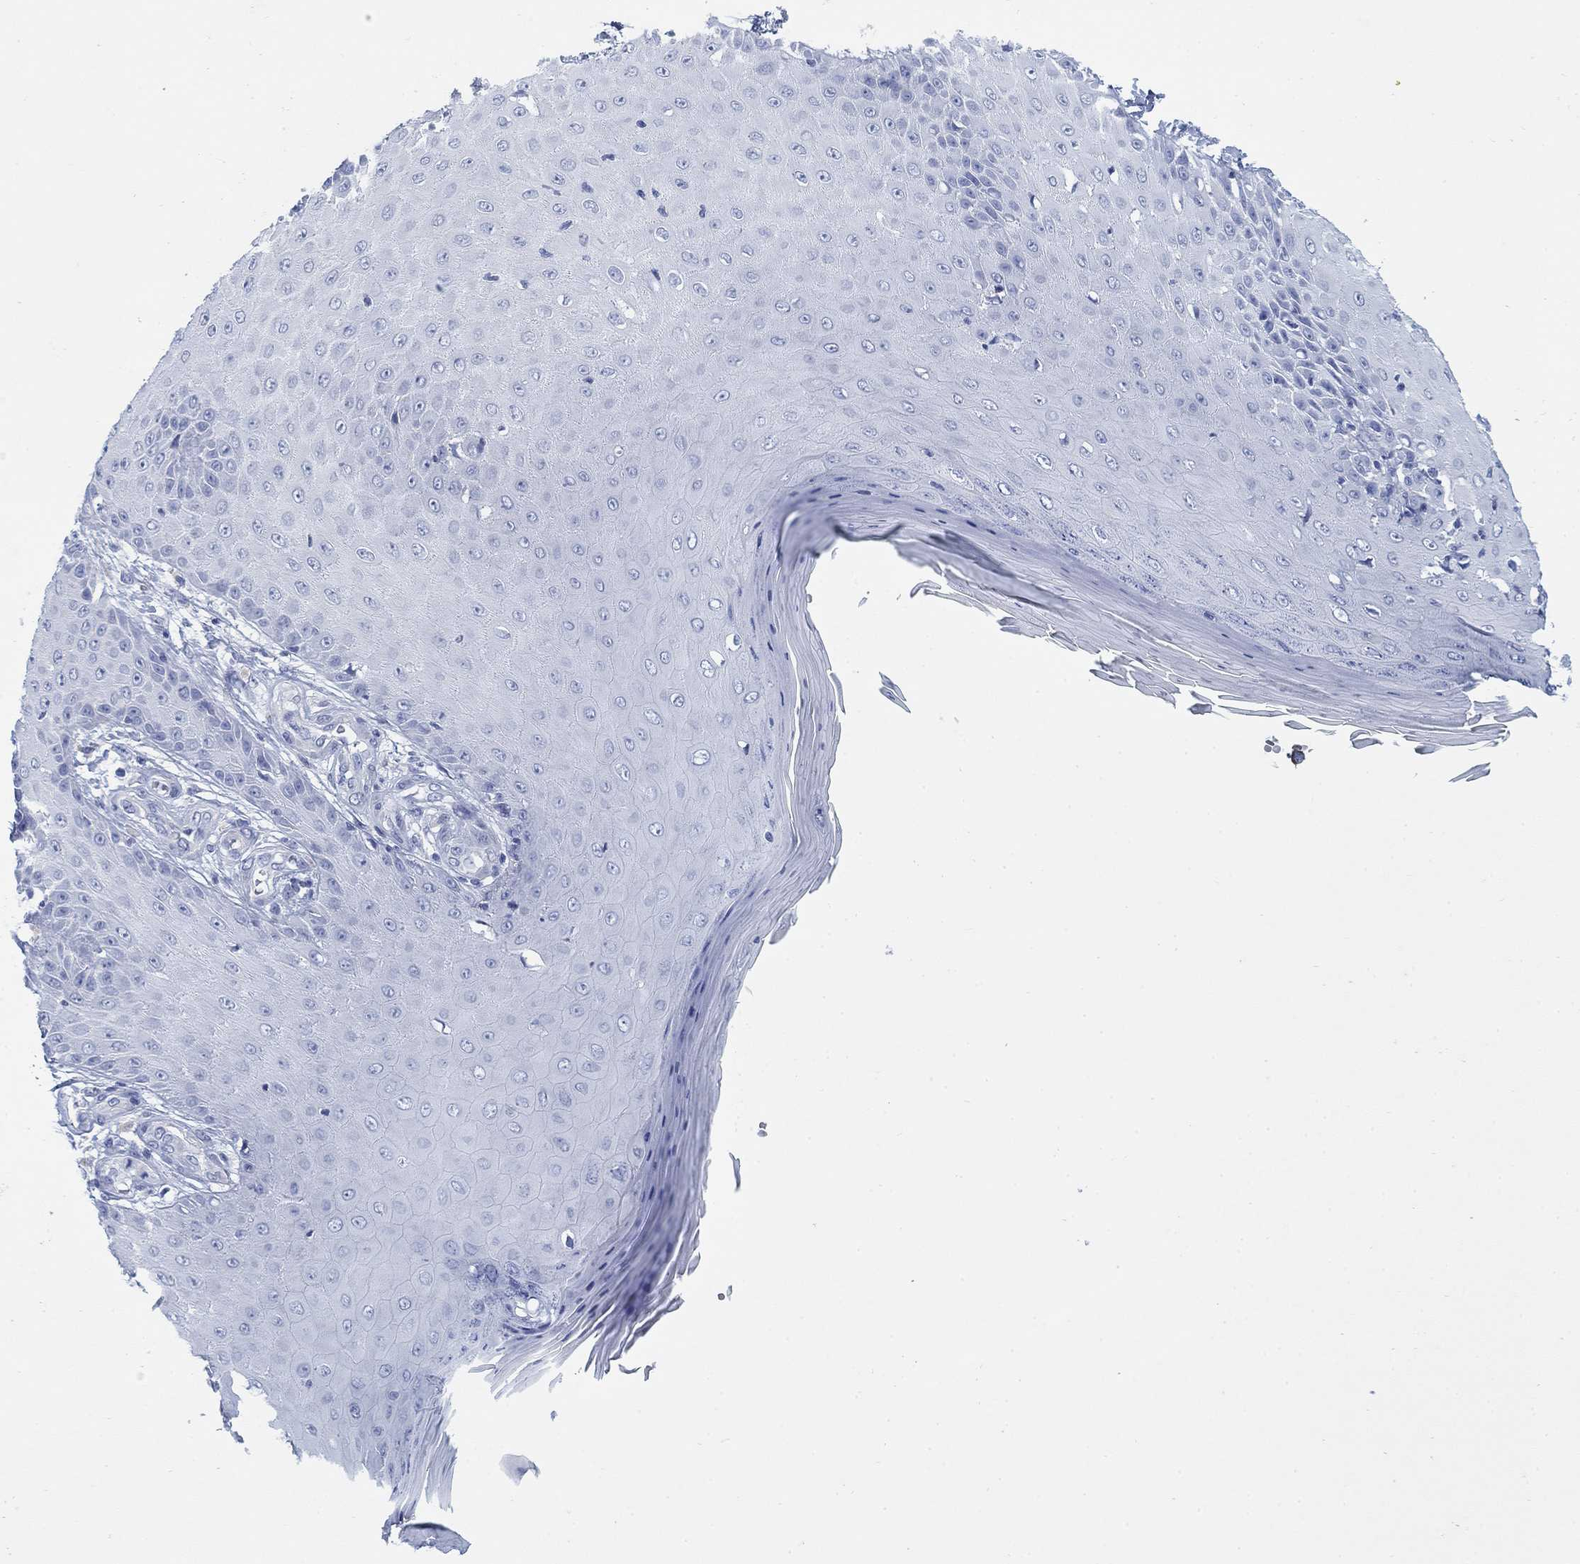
{"staining": {"intensity": "negative", "quantity": "none", "location": "none"}, "tissue": "skin cancer", "cell_type": "Tumor cells", "image_type": "cancer", "snomed": [{"axis": "morphology", "description": "Inflammation, NOS"}, {"axis": "morphology", "description": "Squamous cell carcinoma, NOS"}, {"axis": "topography", "description": "Skin"}], "caption": "Skin cancer (squamous cell carcinoma) was stained to show a protein in brown. There is no significant staining in tumor cells.", "gene": "SCCPDH", "patient": {"sex": "male", "age": 70}}